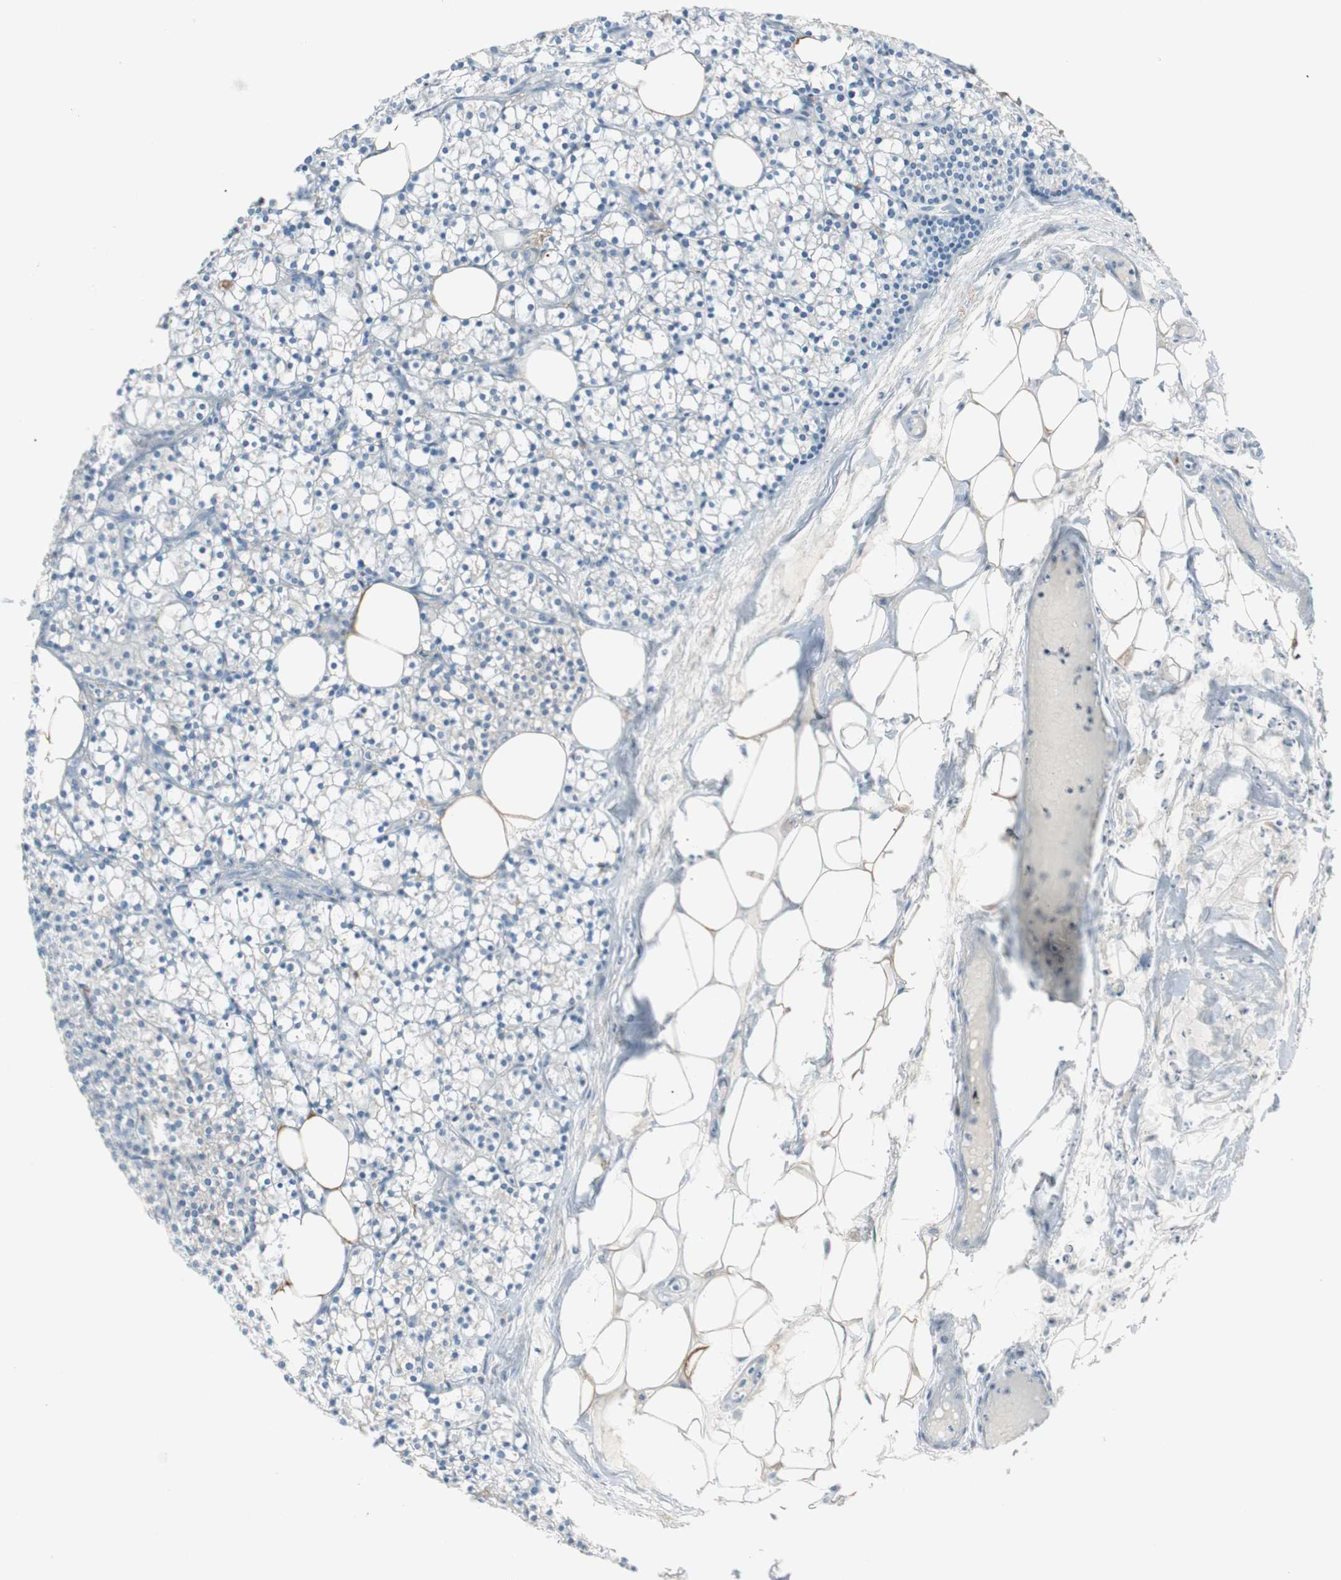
{"staining": {"intensity": "negative", "quantity": "none", "location": "none"}, "tissue": "parathyroid gland", "cell_type": "Glandular cells", "image_type": "normal", "snomed": [{"axis": "morphology", "description": "Normal tissue, NOS"}, {"axis": "topography", "description": "Parathyroid gland"}], "caption": "The image demonstrates no staining of glandular cells in benign parathyroid gland.", "gene": "GLUL", "patient": {"sex": "female", "age": 63}}